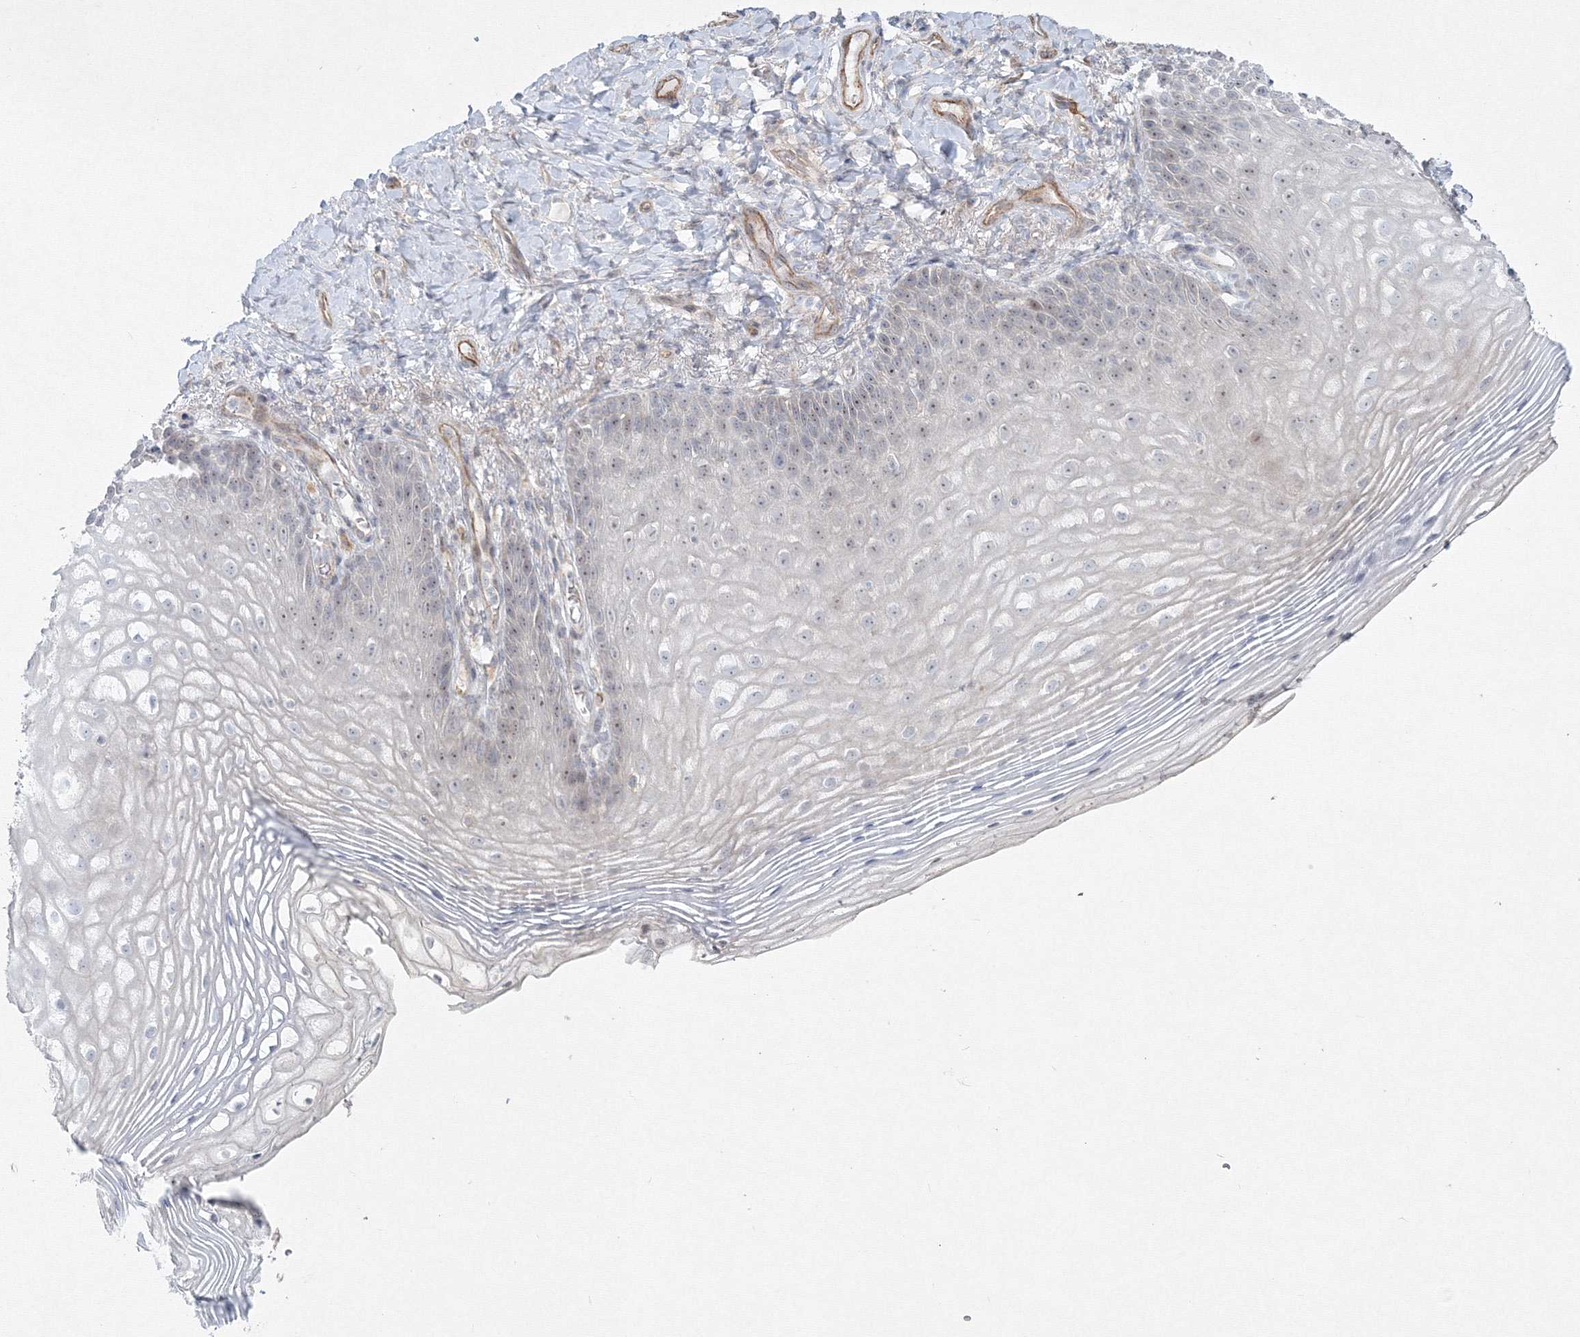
{"staining": {"intensity": "negative", "quantity": "none", "location": "none"}, "tissue": "vagina", "cell_type": "Squamous epithelial cells", "image_type": "normal", "snomed": [{"axis": "morphology", "description": "Normal tissue, NOS"}, {"axis": "topography", "description": "Vagina"}], "caption": "Immunohistochemistry (IHC) of normal vagina exhibits no staining in squamous epithelial cells.", "gene": "WDR49", "patient": {"sex": "female", "age": 60}}